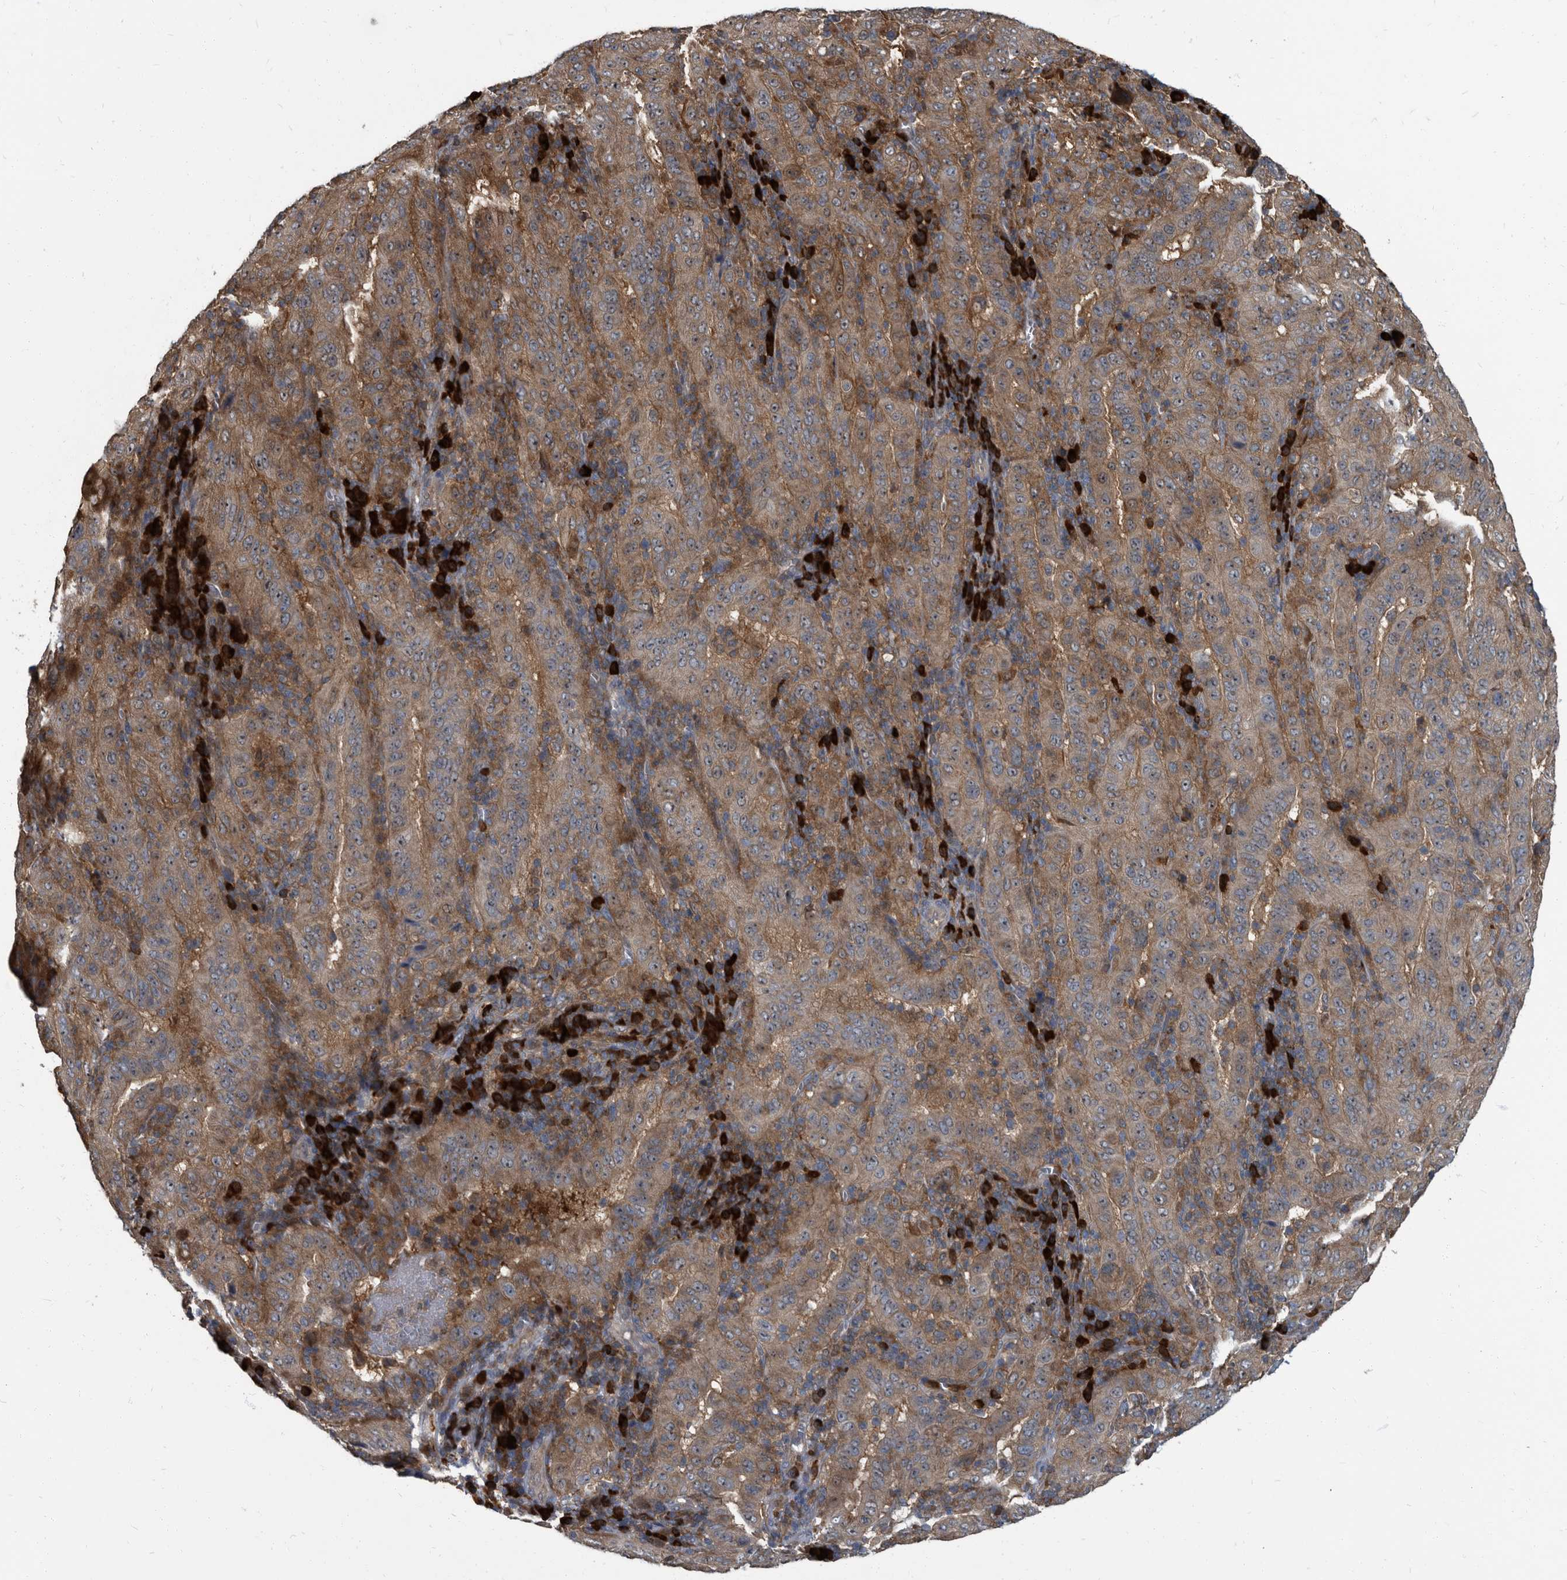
{"staining": {"intensity": "moderate", "quantity": ">75%", "location": "cytoplasmic/membranous"}, "tissue": "pancreatic cancer", "cell_type": "Tumor cells", "image_type": "cancer", "snomed": [{"axis": "morphology", "description": "Adenocarcinoma, NOS"}, {"axis": "topography", "description": "Pancreas"}], "caption": "Adenocarcinoma (pancreatic) was stained to show a protein in brown. There is medium levels of moderate cytoplasmic/membranous staining in about >75% of tumor cells.", "gene": "CDV3", "patient": {"sex": "male", "age": 63}}